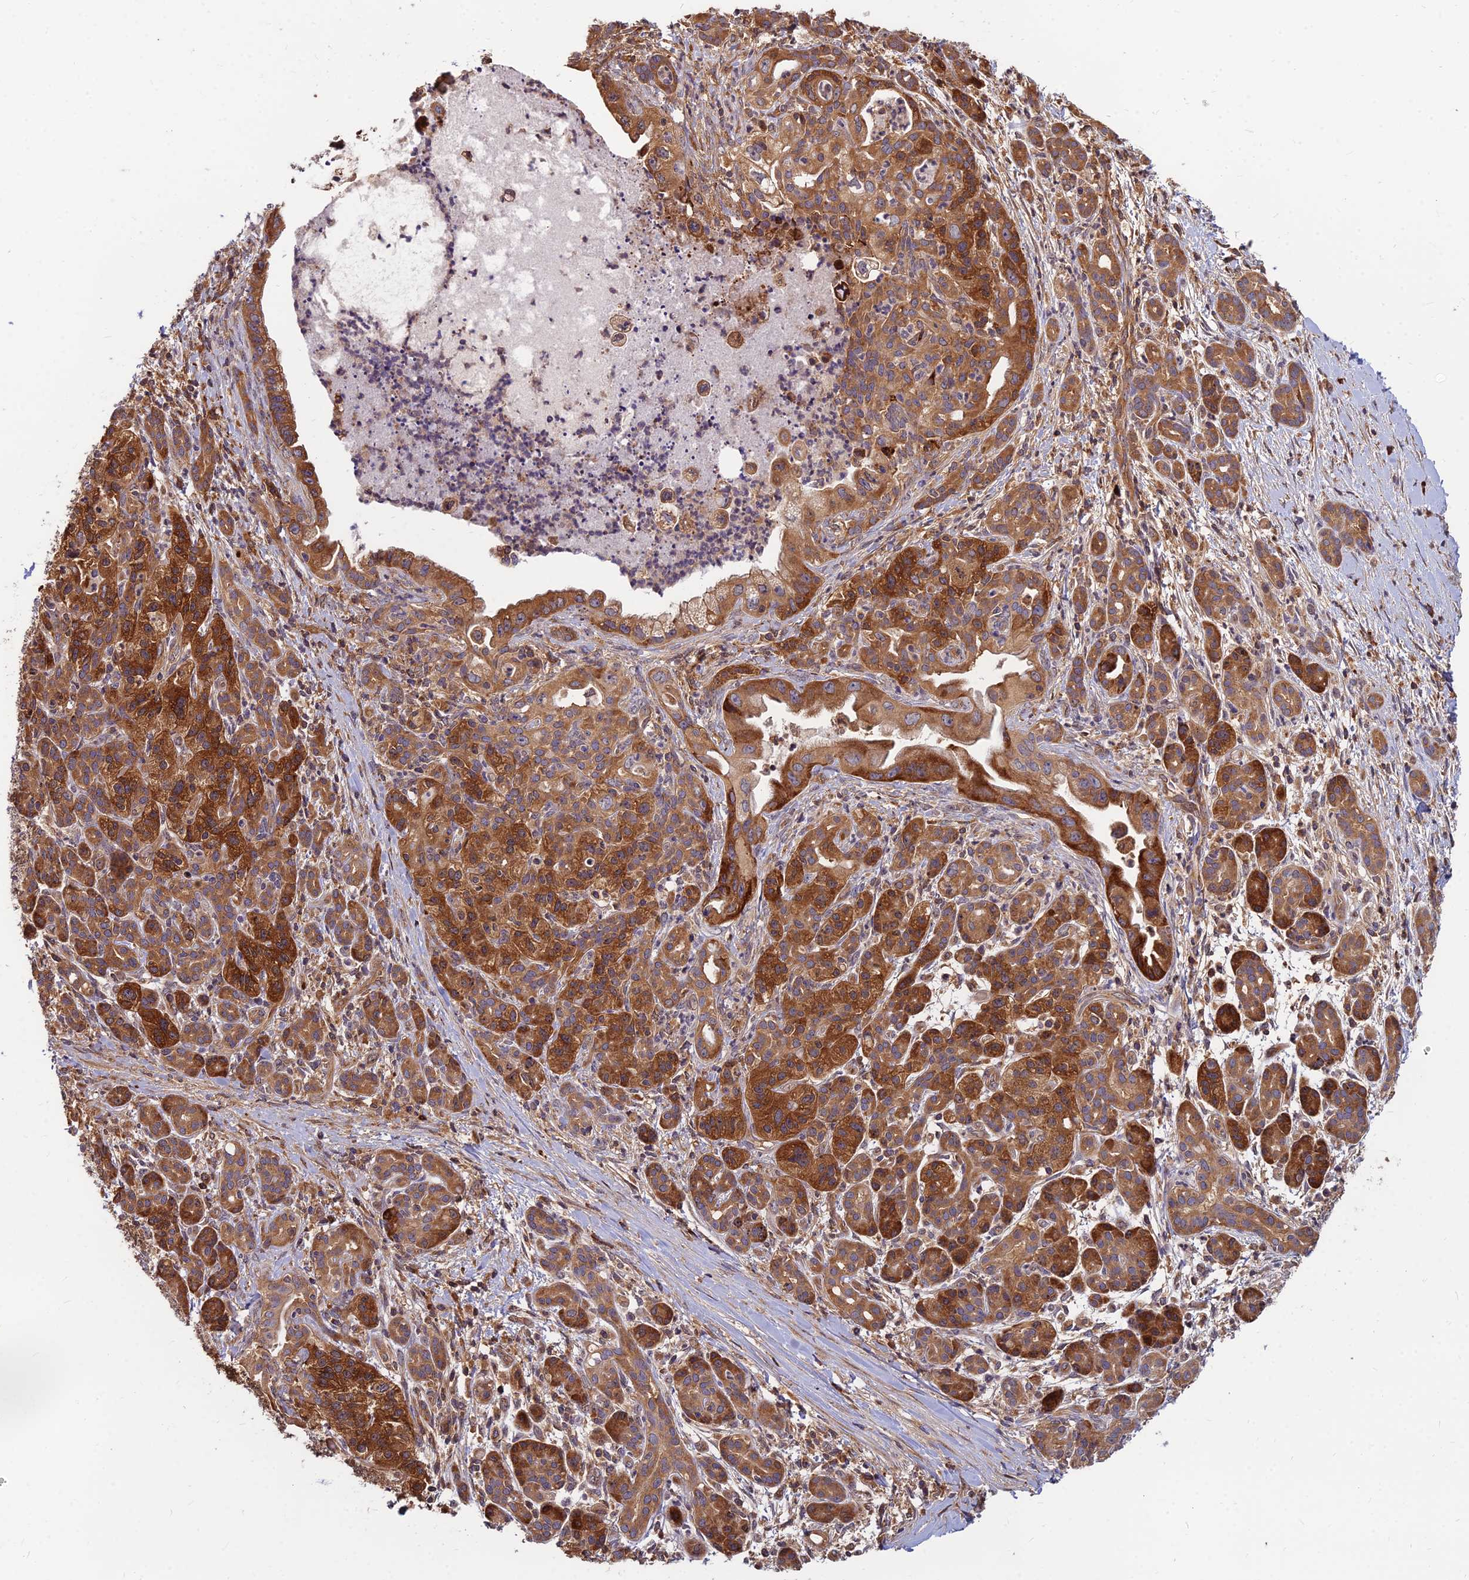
{"staining": {"intensity": "moderate", "quantity": ">75%", "location": "cytoplasmic/membranous"}, "tissue": "pancreatic cancer", "cell_type": "Tumor cells", "image_type": "cancer", "snomed": [{"axis": "morphology", "description": "Adenocarcinoma, NOS"}, {"axis": "topography", "description": "Pancreas"}], "caption": "IHC staining of adenocarcinoma (pancreatic), which shows medium levels of moderate cytoplasmic/membranous positivity in approximately >75% of tumor cells indicating moderate cytoplasmic/membranous protein positivity. The staining was performed using DAB (brown) for protein detection and nuclei were counterstained in hematoxylin (blue).", "gene": "CCT6B", "patient": {"sex": "male", "age": 58}}